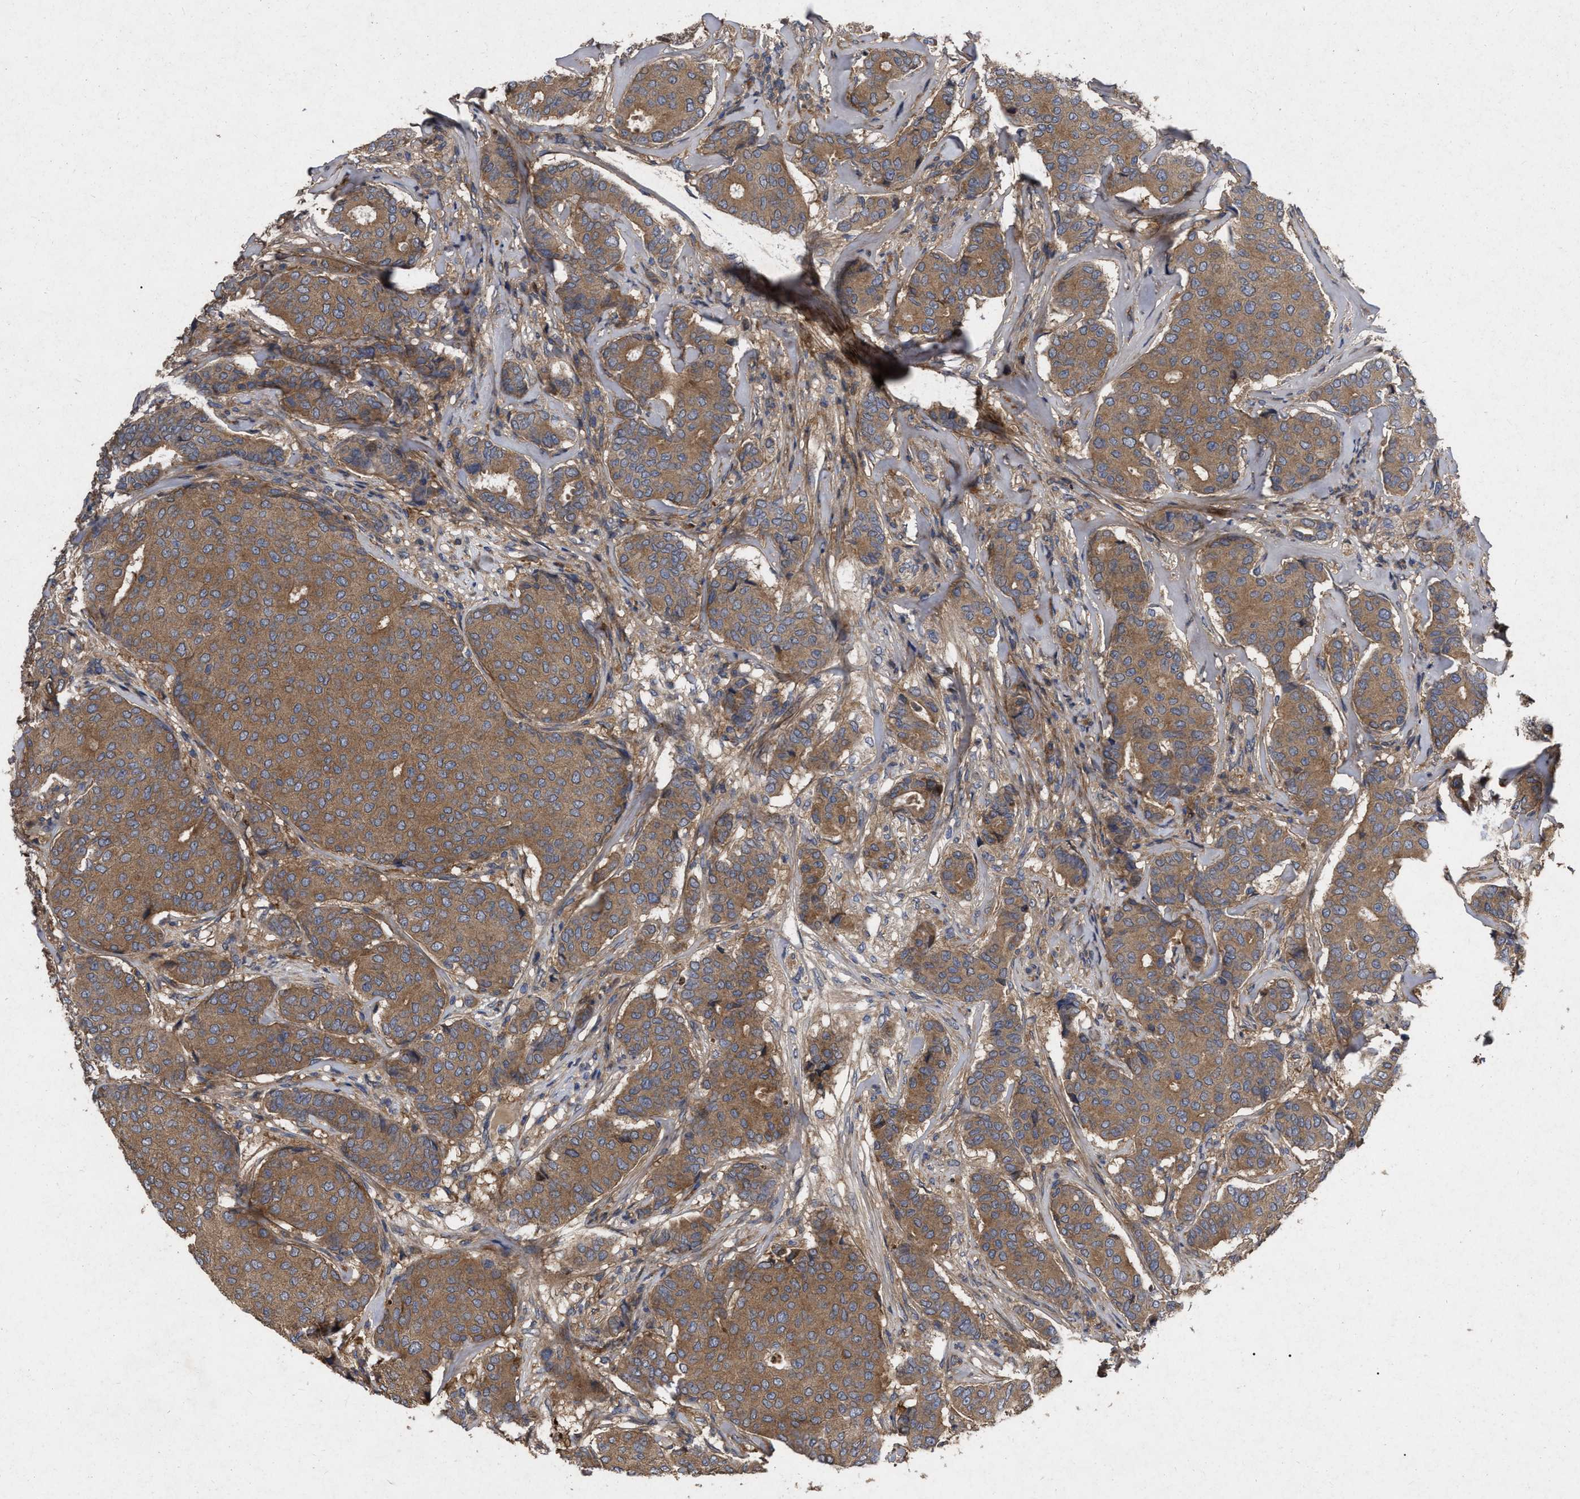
{"staining": {"intensity": "moderate", "quantity": ">75%", "location": "cytoplasmic/membranous"}, "tissue": "breast cancer", "cell_type": "Tumor cells", "image_type": "cancer", "snomed": [{"axis": "morphology", "description": "Duct carcinoma"}, {"axis": "topography", "description": "Breast"}], "caption": "Immunohistochemistry staining of breast cancer, which displays medium levels of moderate cytoplasmic/membranous expression in about >75% of tumor cells indicating moderate cytoplasmic/membranous protein positivity. The staining was performed using DAB (brown) for protein detection and nuclei were counterstained in hematoxylin (blue).", "gene": "CDKN2C", "patient": {"sex": "female", "age": 75}}